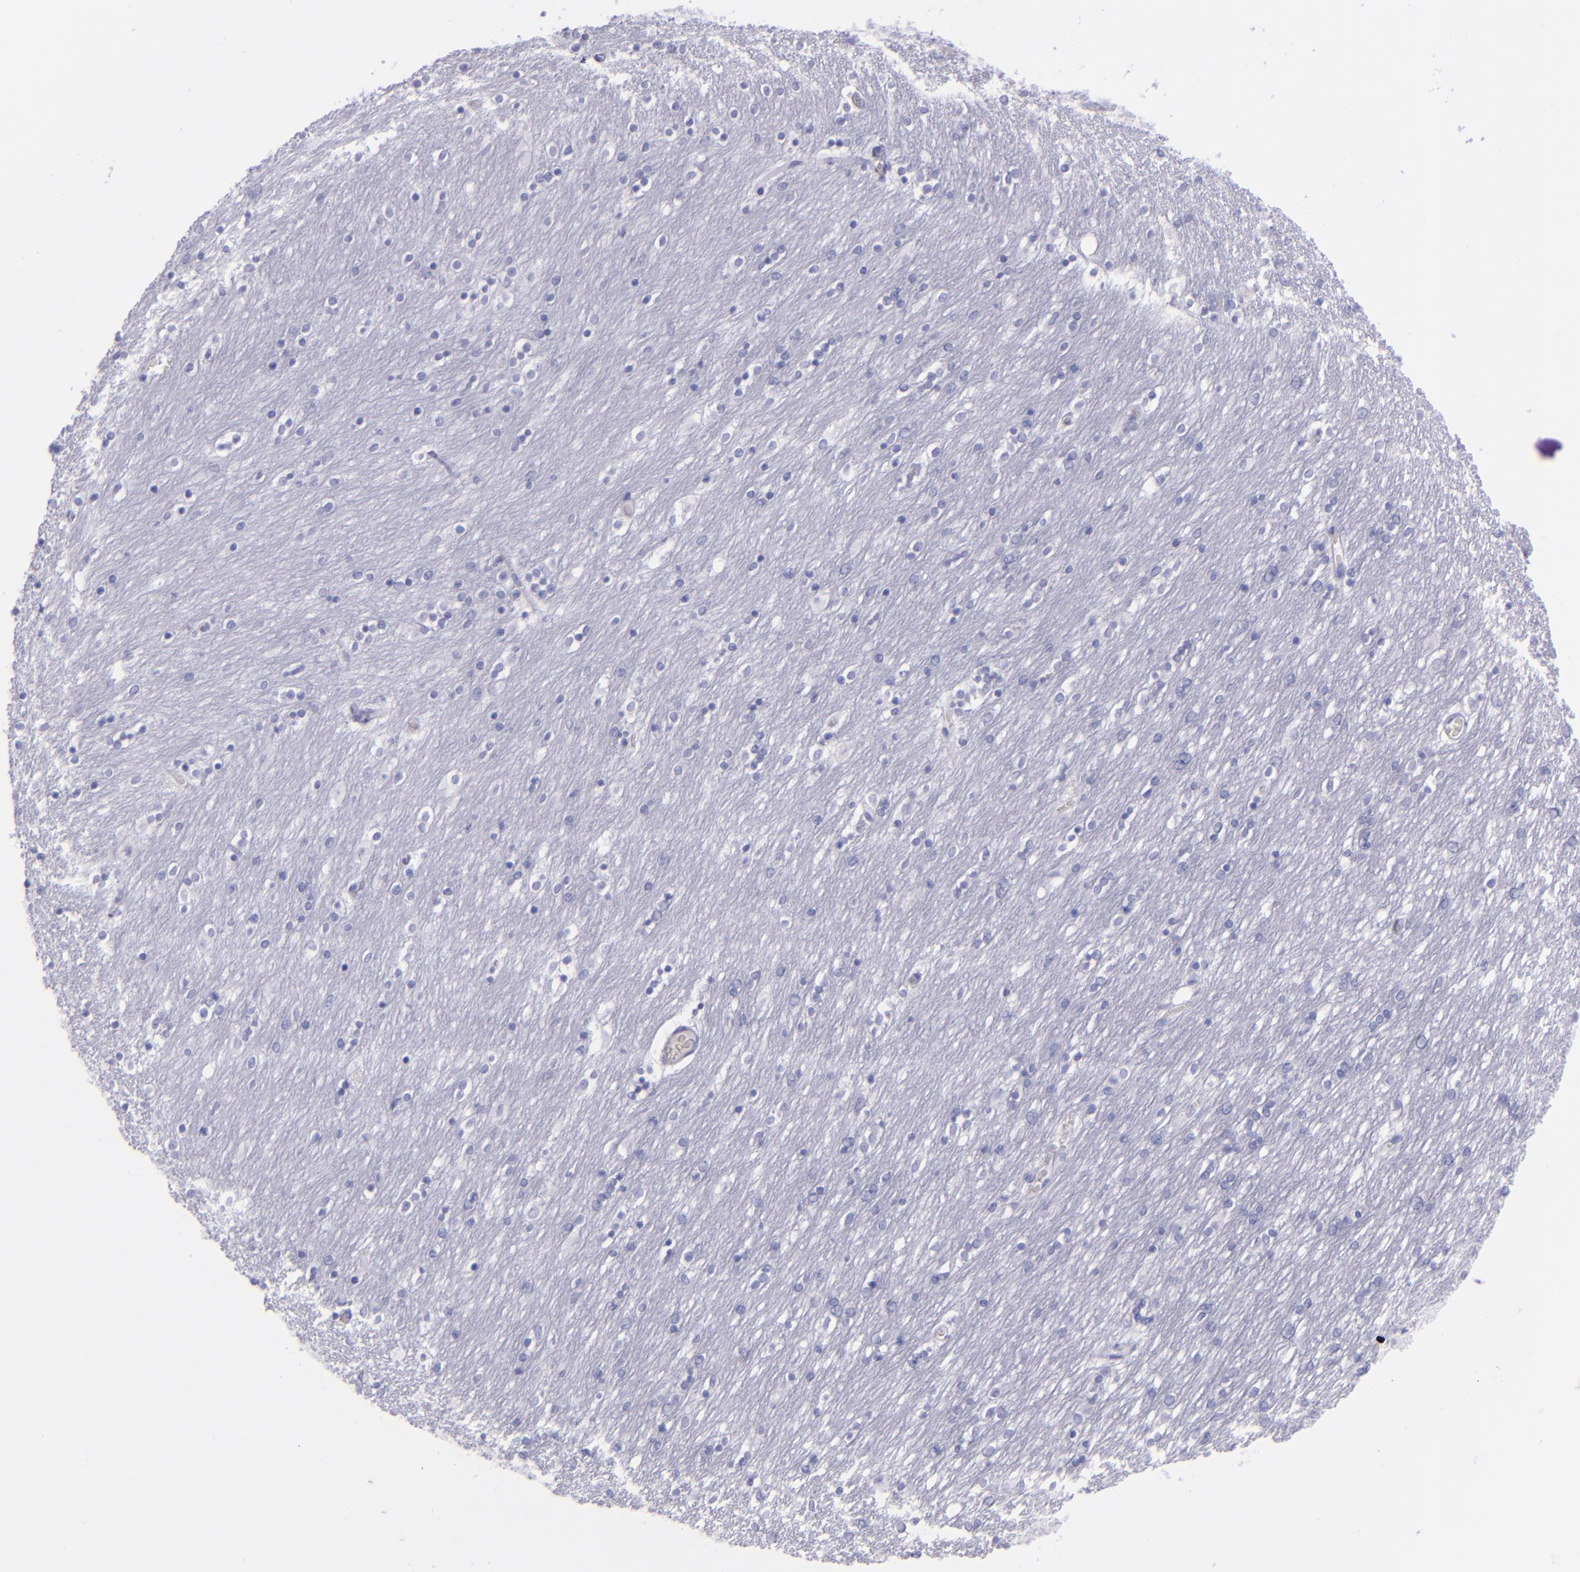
{"staining": {"intensity": "negative", "quantity": "none", "location": "none"}, "tissue": "caudate", "cell_type": "Glial cells", "image_type": "normal", "snomed": [{"axis": "morphology", "description": "Normal tissue, NOS"}, {"axis": "topography", "description": "Lateral ventricle wall"}], "caption": "An IHC photomicrograph of unremarkable caudate is shown. There is no staining in glial cells of caudate. Nuclei are stained in blue.", "gene": "TOP2A", "patient": {"sex": "female", "age": 54}}